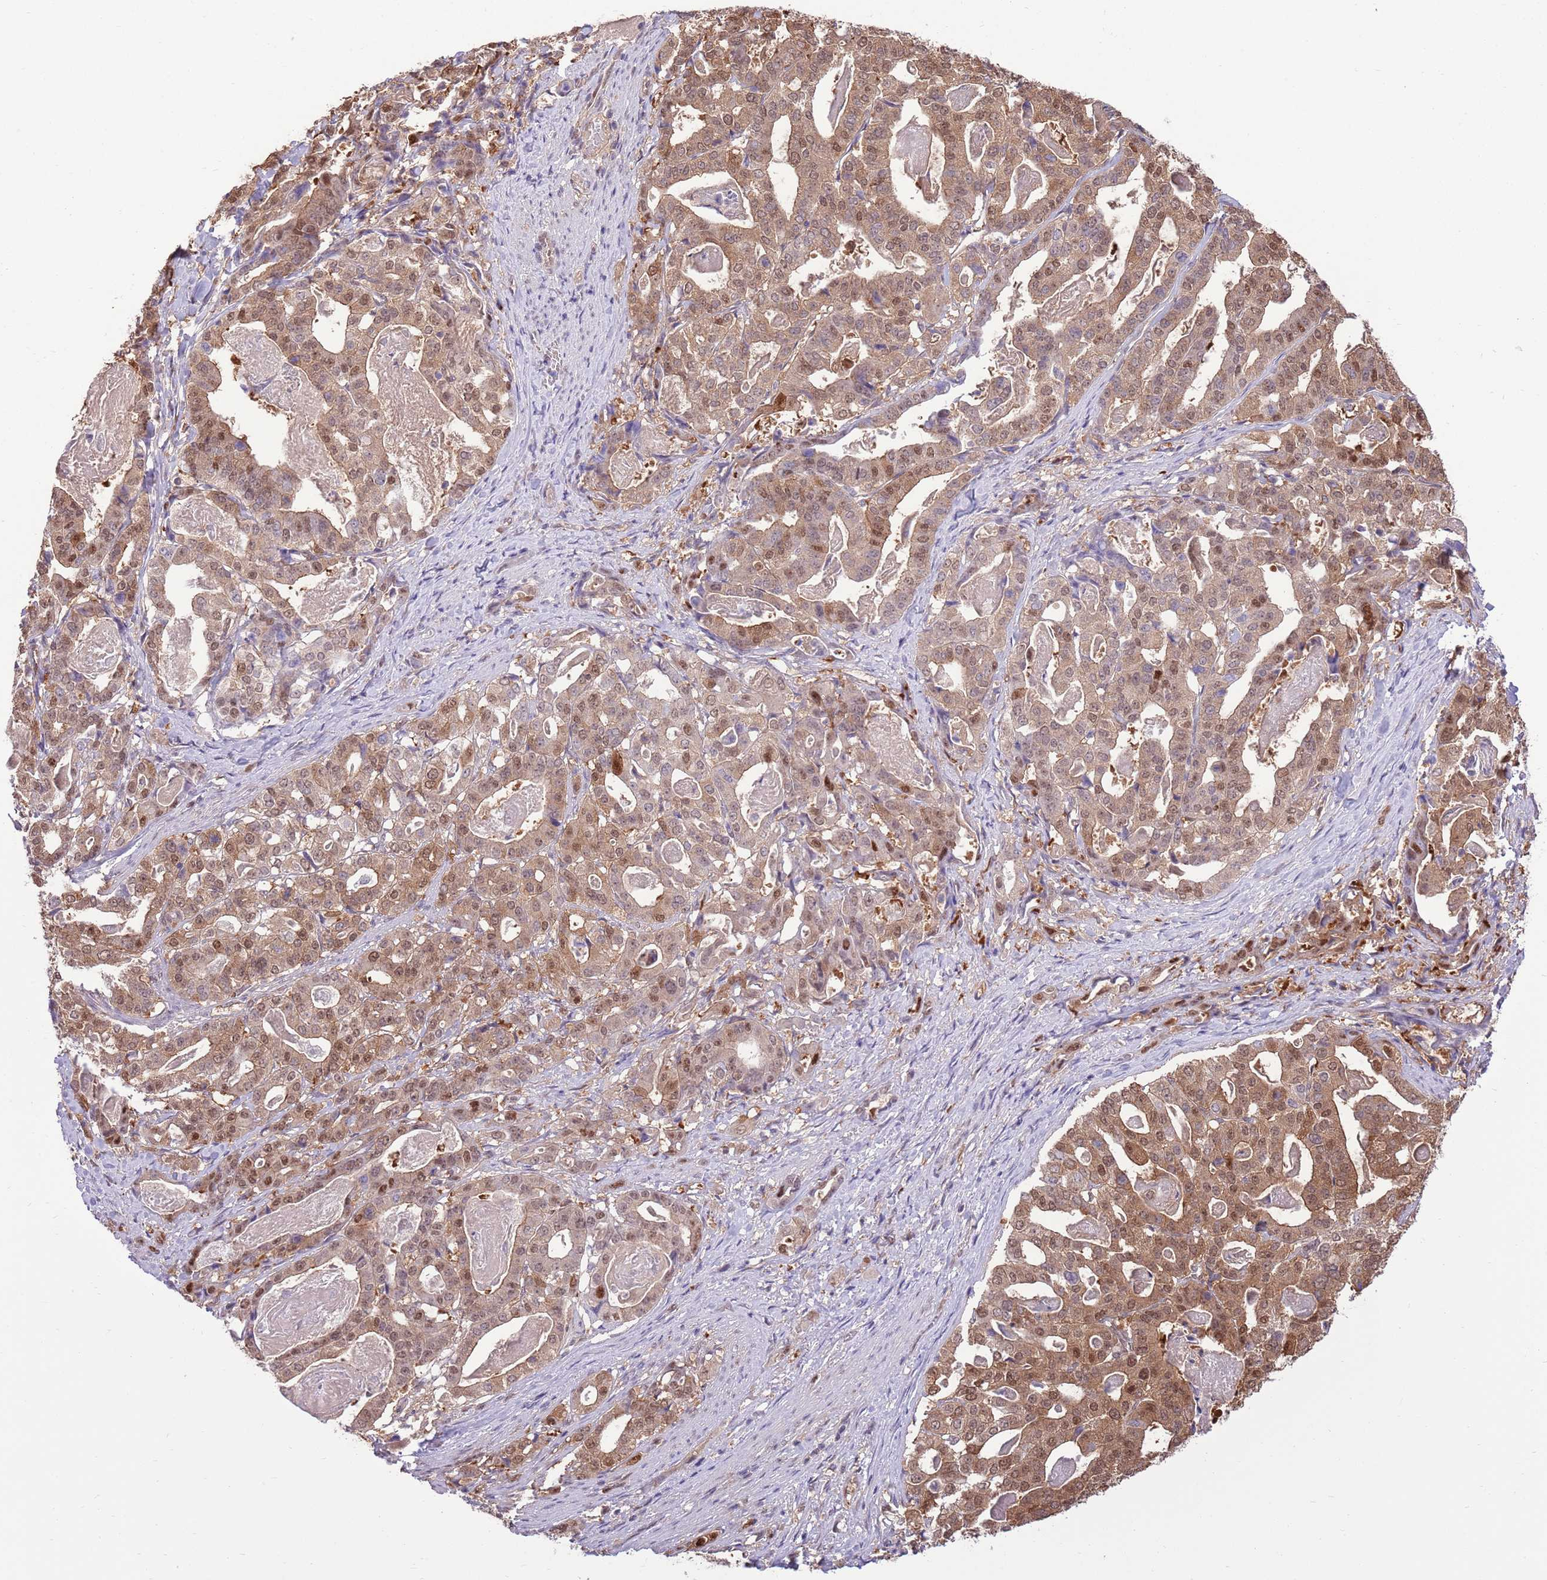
{"staining": {"intensity": "moderate", "quantity": ">75%", "location": "cytoplasmic/membranous,nuclear"}, "tissue": "stomach cancer", "cell_type": "Tumor cells", "image_type": "cancer", "snomed": [{"axis": "morphology", "description": "Adenocarcinoma, NOS"}, {"axis": "topography", "description": "Stomach"}], "caption": "Stomach cancer was stained to show a protein in brown. There is medium levels of moderate cytoplasmic/membranous and nuclear staining in approximately >75% of tumor cells.", "gene": "NSFL1C", "patient": {"sex": "male", "age": 48}}